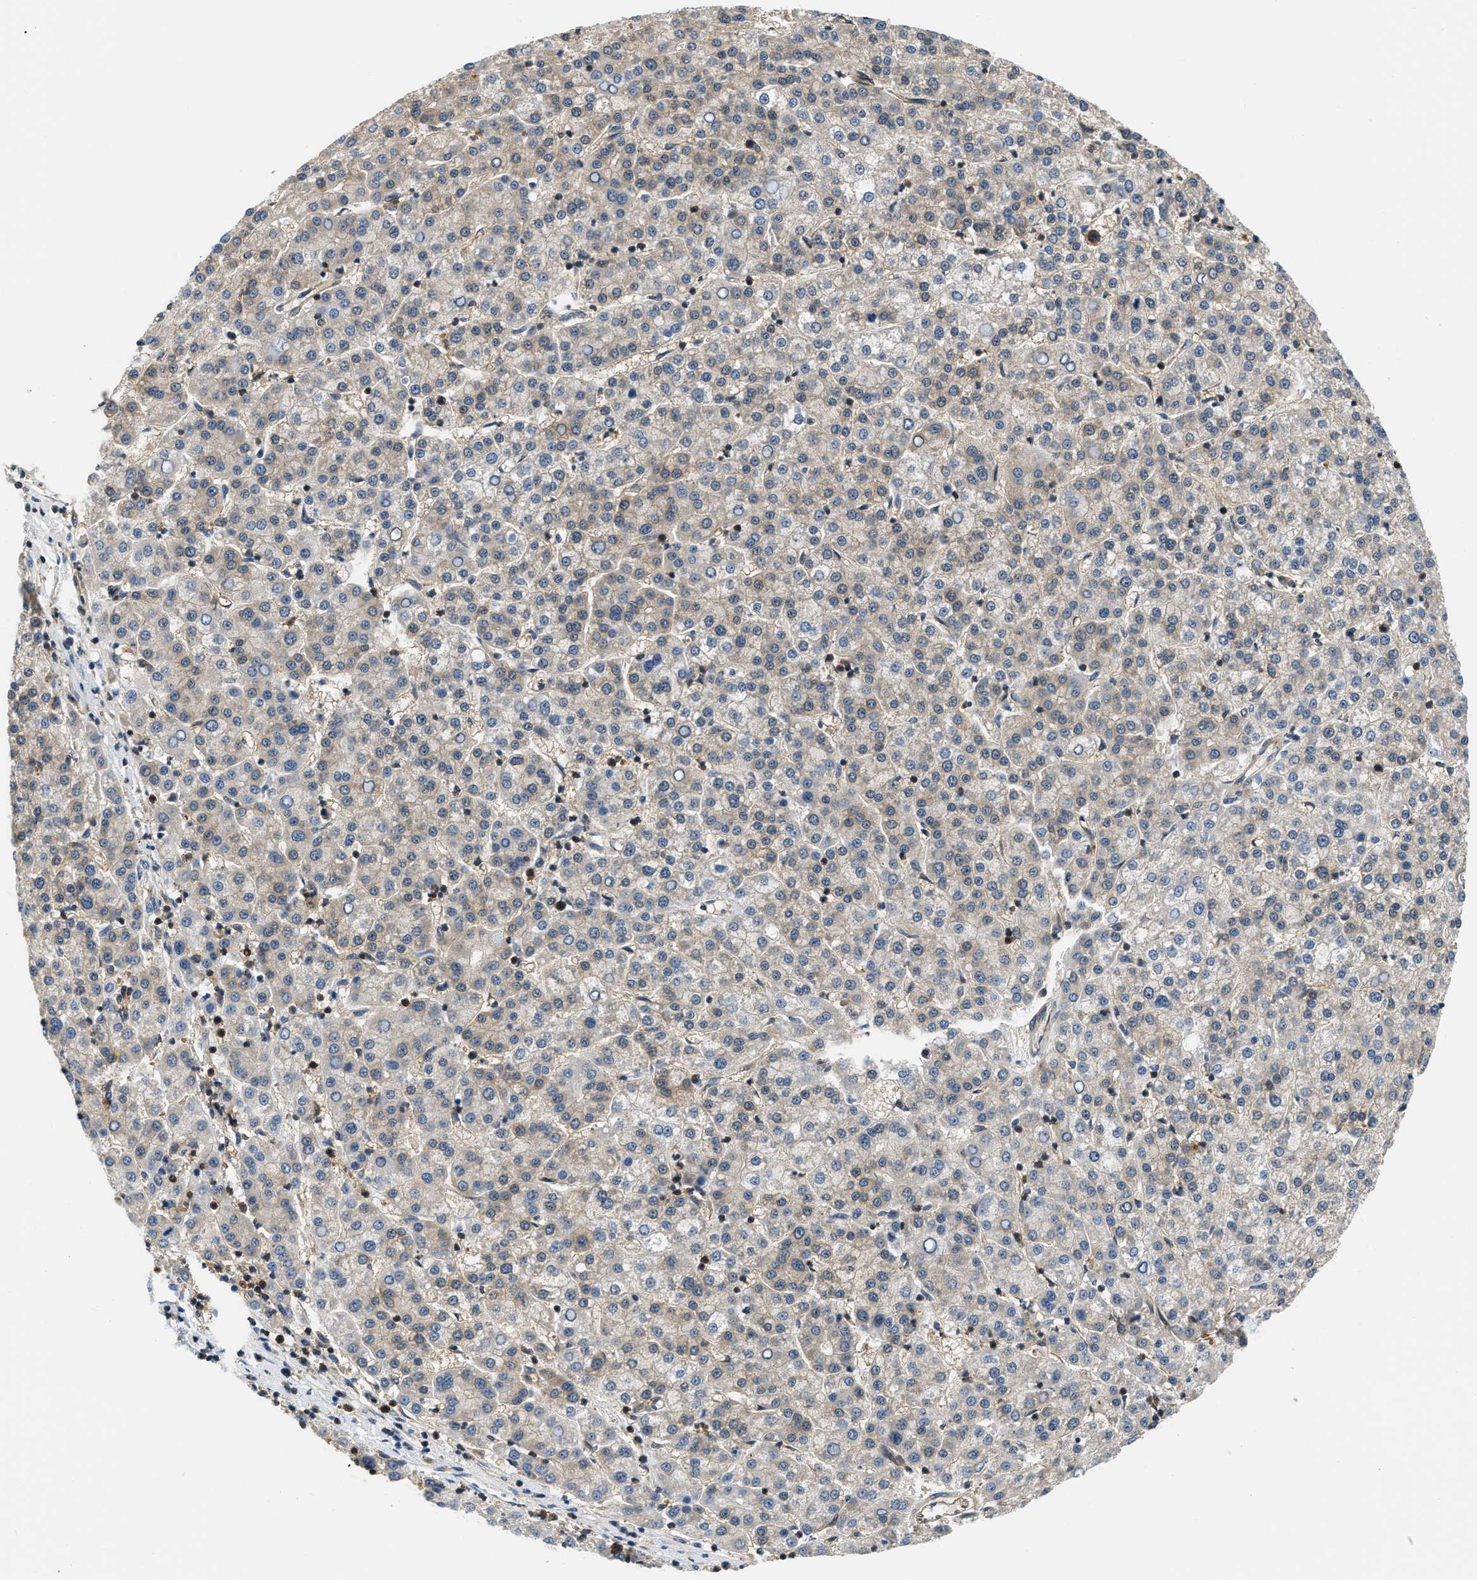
{"staining": {"intensity": "weak", "quantity": "<25%", "location": "cytoplasmic/membranous"}, "tissue": "liver cancer", "cell_type": "Tumor cells", "image_type": "cancer", "snomed": [{"axis": "morphology", "description": "Carcinoma, Hepatocellular, NOS"}, {"axis": "topography", "description": "Liver"}], "caption": "Tumor cells are negative for brown protein staining in liver hepatocellular carcinoma. Nuclei are stained in blue.", "gene": "EIF4EBP2", "patient": {"sex": "female", "age": 58}}